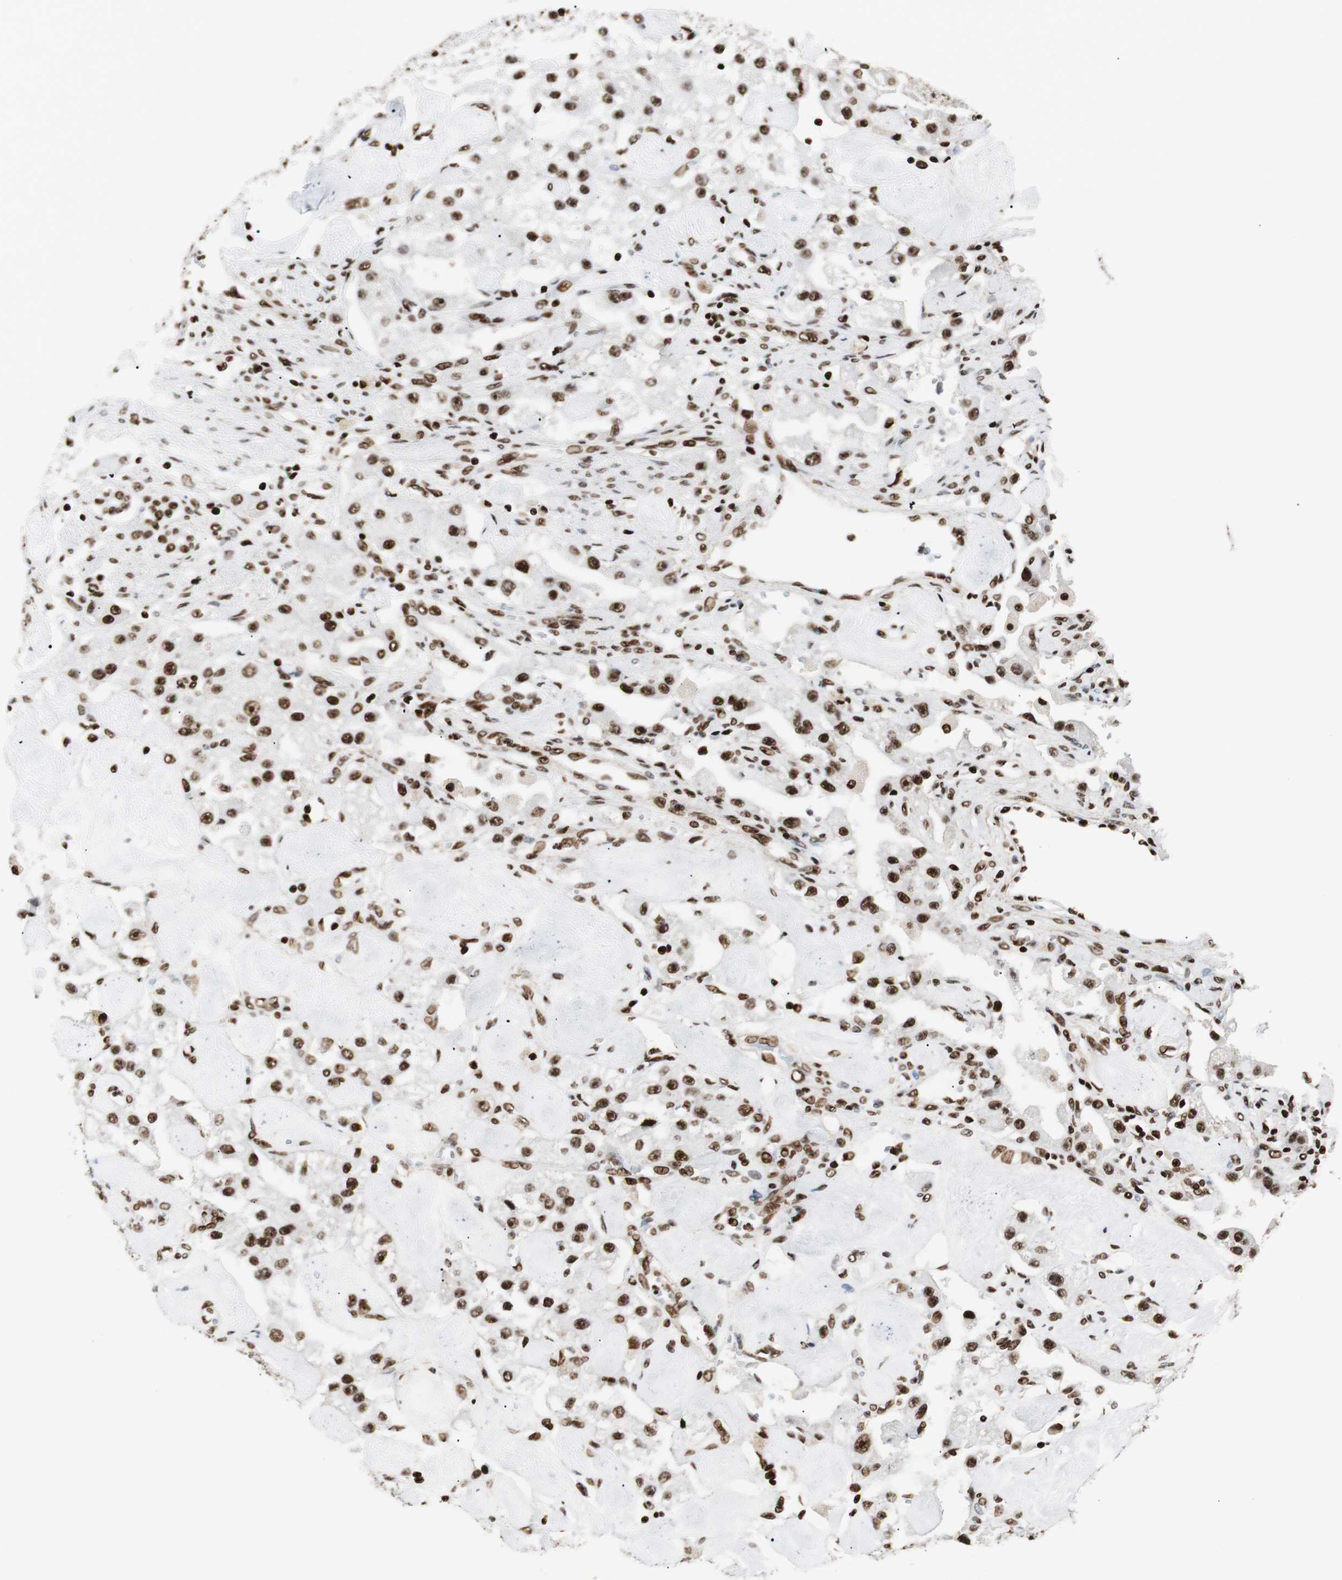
{"staining": {"intensity": "strong", "quantity": ">75%", "location": "nuclear"}, "tissue": "carcinoid", "cell_type": "Tumor cells", "image_type": "cancer", "snomed": [{"axis": "morphology", "description": "Carcinoid, malignant, NOS"}, {"axis": "topography", "description": "Pancreas"}], "caption": "Brown immunohistochemical staining in human carcinoid (malignant) displays strong nuclear staining in approximately >75% of tumor cells.", "gene": "MTA2", "patient": {"sex": "male", "age": 41}}